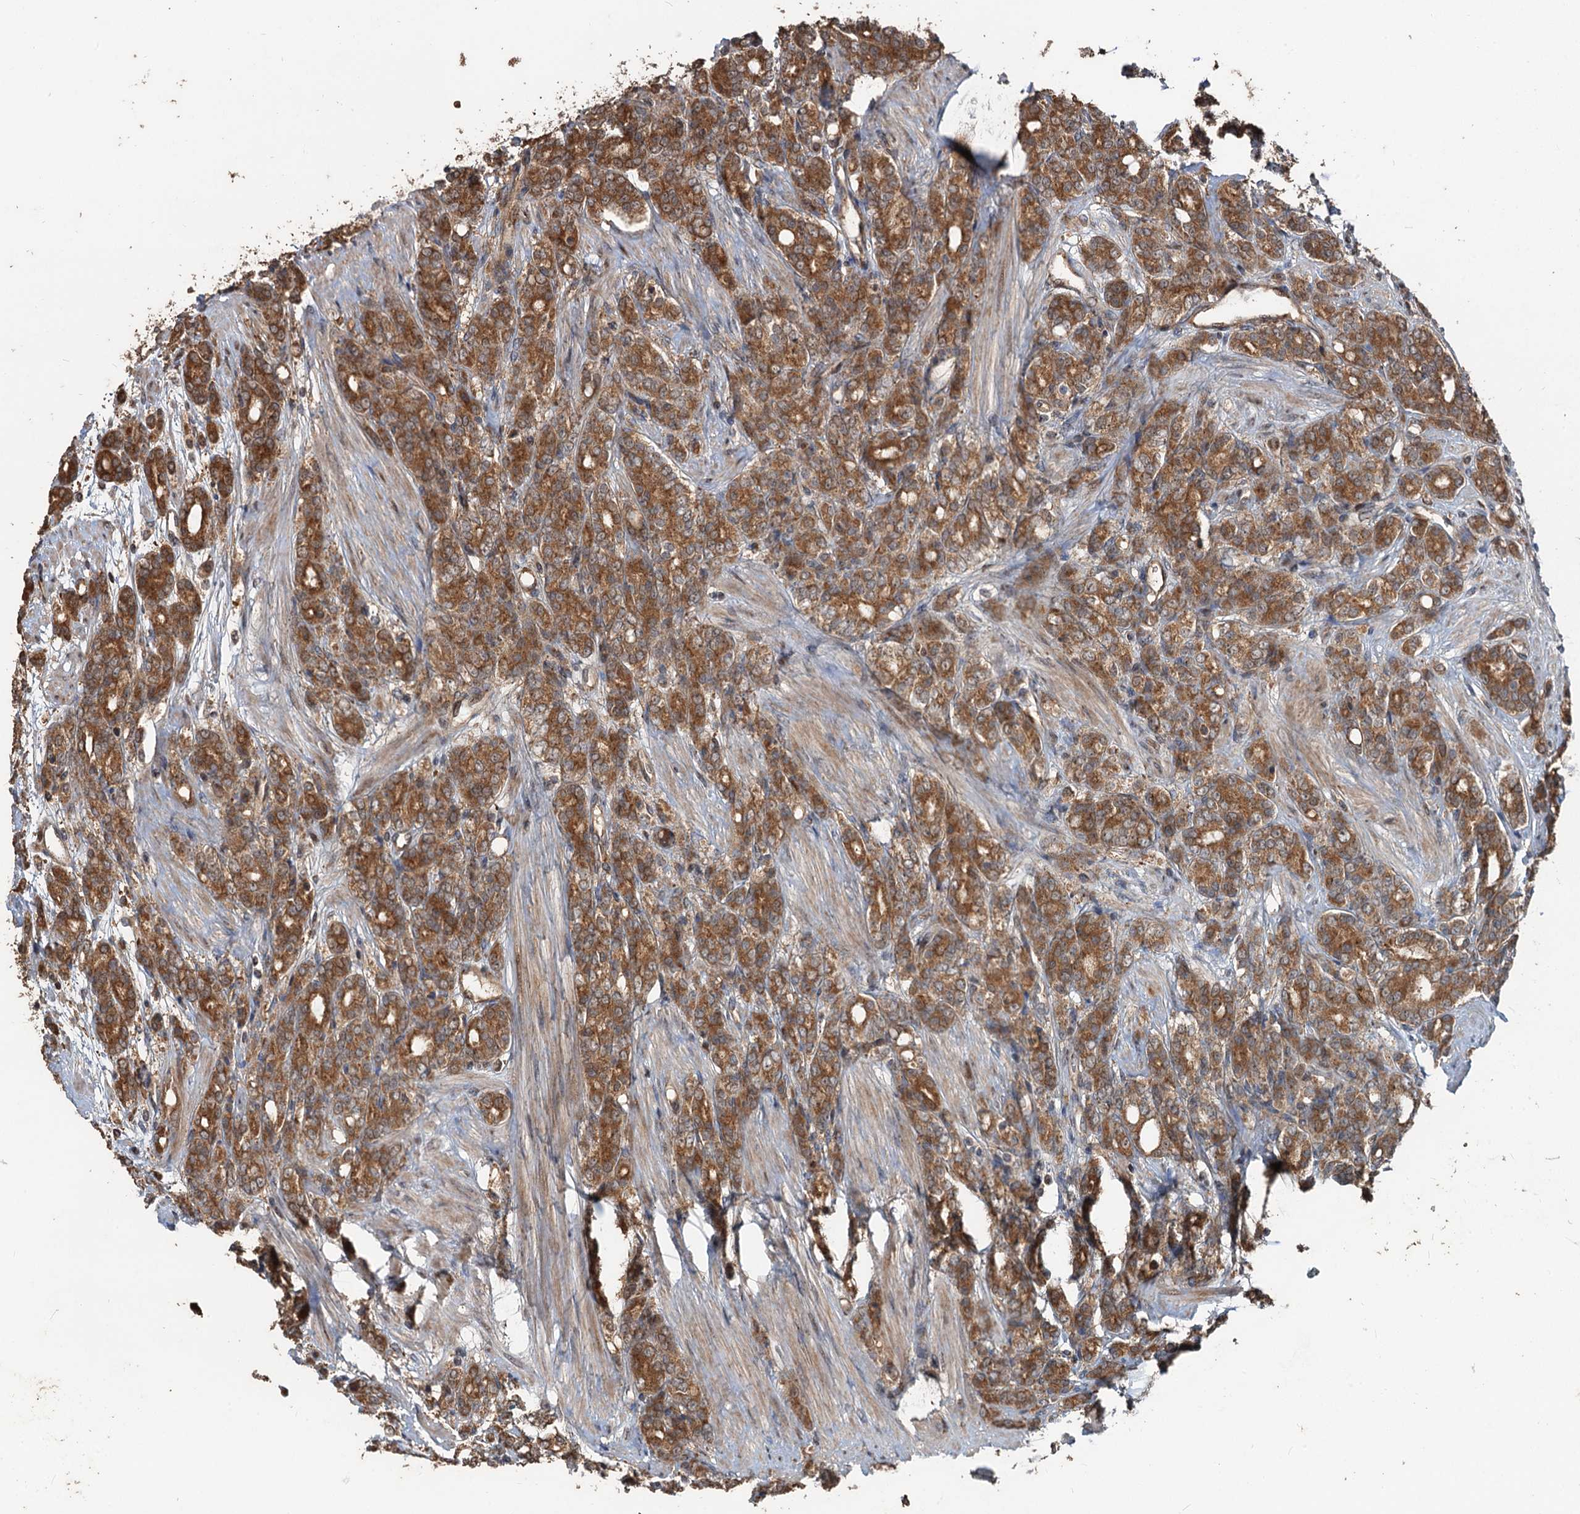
{"staining": {"intensity": "strong", "quantity": ">75%", "location": "cytoplasmic/membranous"}, "tissue": "prostate cancer", "cell_type": "Tumor cells", "image_type": "cancer", "snomed": [{"axis": "morphology", "description": "Adenocarcinoma, High grade"}, {"axis": "topography", "description": "Prostate"}], "caption": "Protein analysis of adenocarcinoma (high-grade) (prostate) tissue displays strong cytoplasmic/membranous expression in approximately >75% of tumor cells.", "gene": "DEXI", "patient": {"sex": "male", "age": 62}}